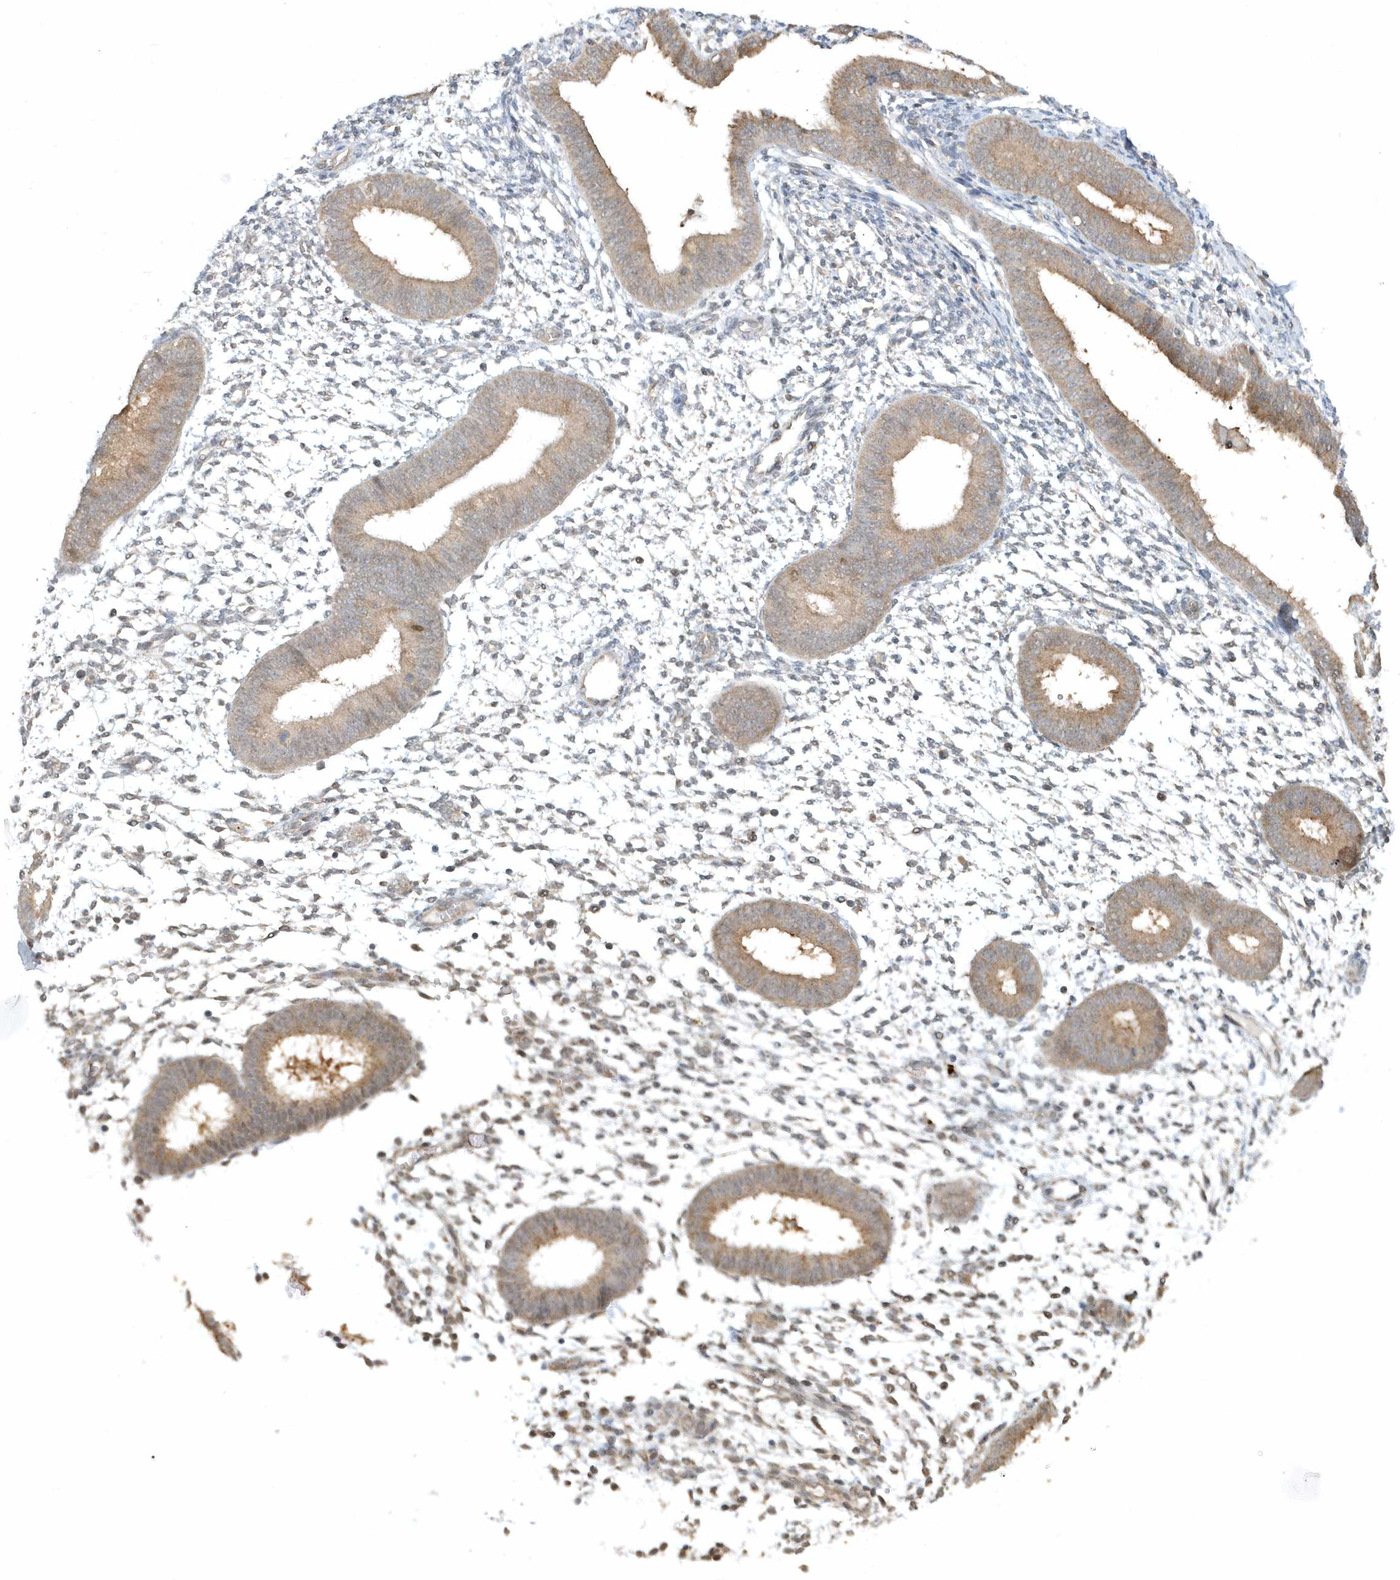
{"staining": {"intensity": "negative", "quantity": "none", "location": "none"}, "tissue": "endometrium", "cell_type": "Cells in endometrial stroma", "image_type": "normal", "snomed": [{"axis": "morphology", "description": "Normal tissue, NOS"}, {"axis": "topography", "description": "Uterus"}, {"axis": "topography", "description": "Endometrium"}], "caption": "Immunohistochemistry of normal endometrium shows no staining in cells in endometrial stroma.", "gene": "PSMD6", "patient": {"sex": "female", "age": 48}}